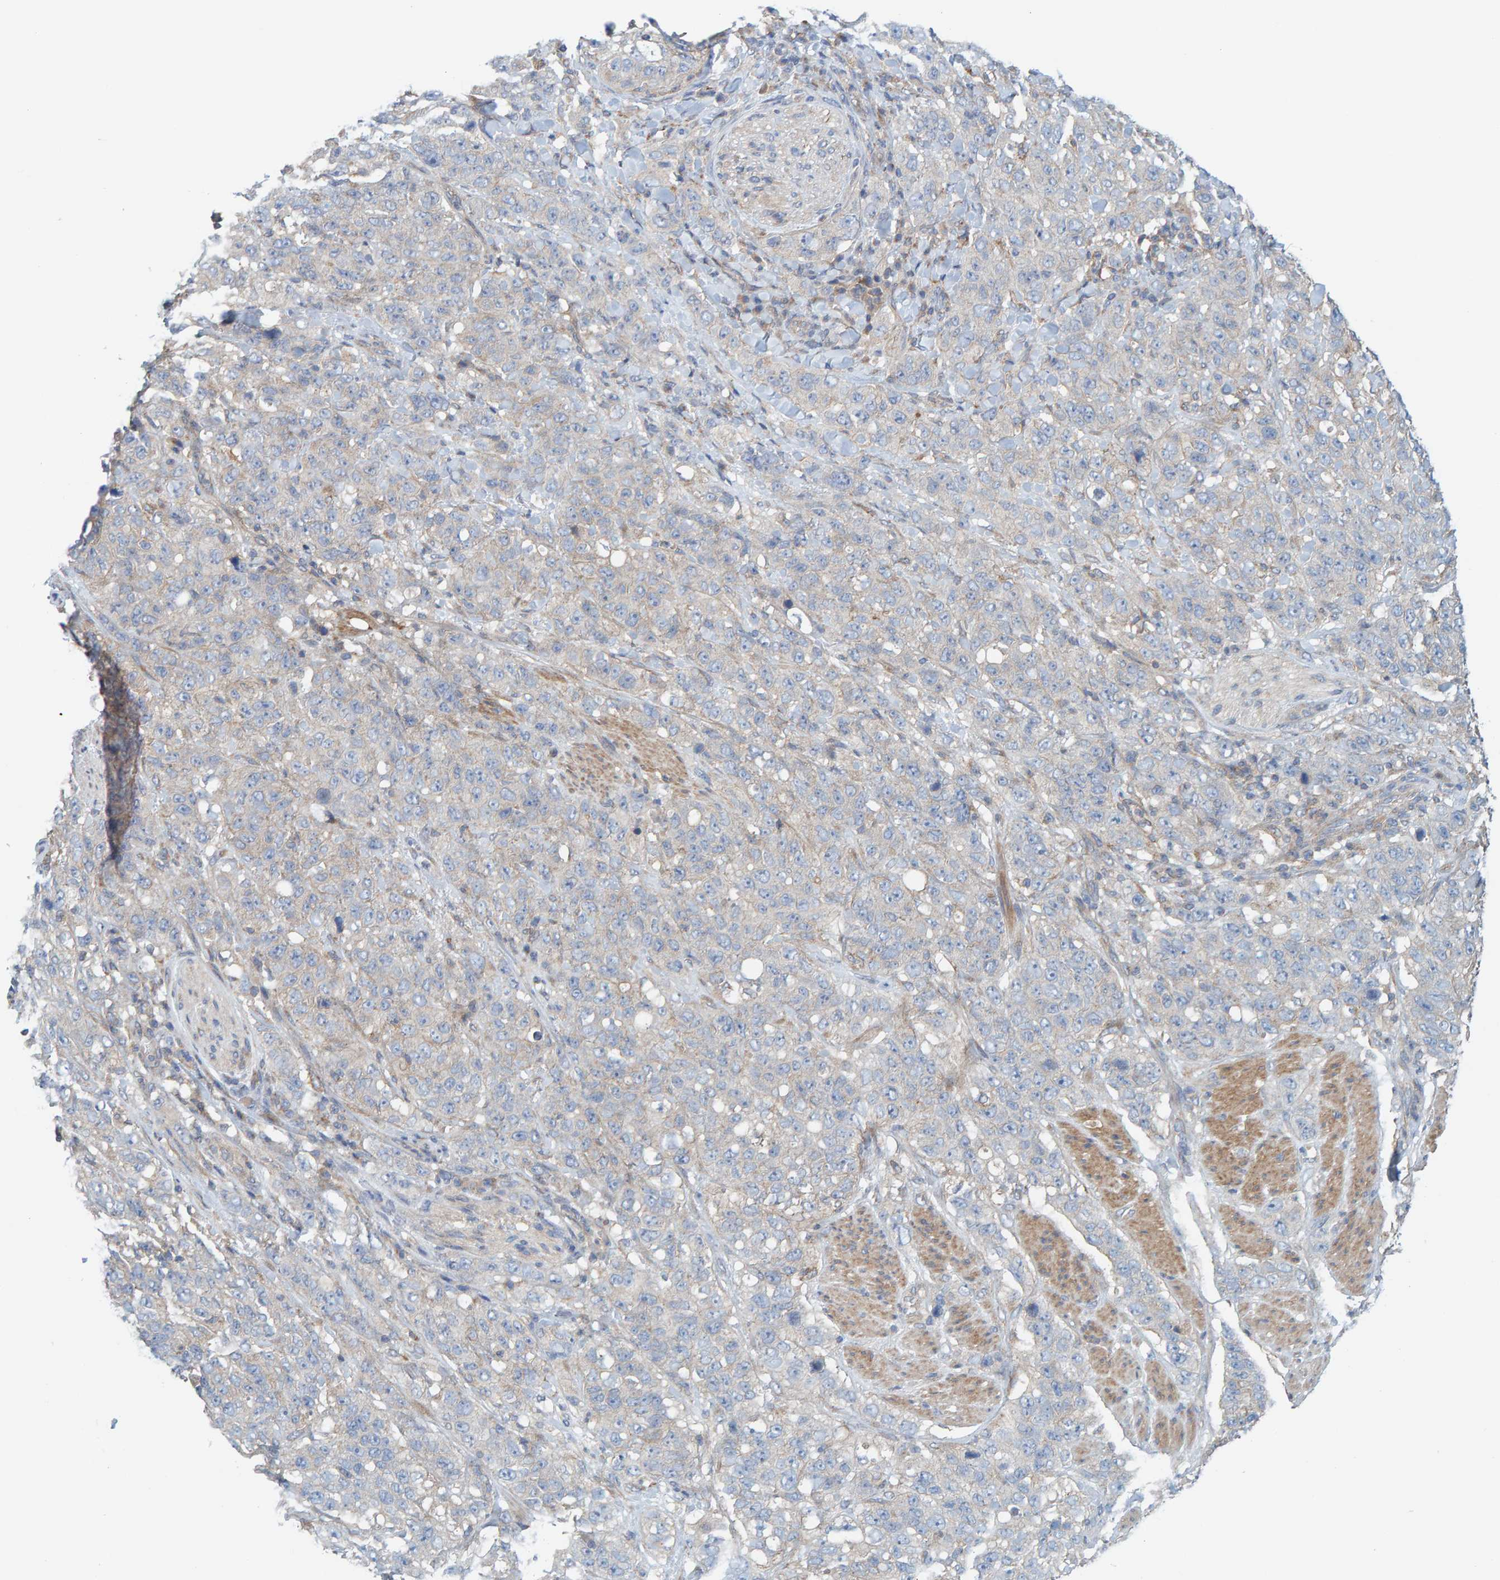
{"staining": {"intensity": "weak", "quantity": "<25%", "location": "cytoplasmic/membranous"}, "tissue": "stomach cancer", "cell_type": "Tumor cells", "image_type": "cancer", "snomed": [{"axis": "morphology", "description": "Adenocarcinoma, NOS"}, {"axis": "topography", "description": "Stomach"}], "caption": "Protein analysis of stomach cancer (adenocarcinoma) shows no significant expression in tumor cells.", "gene": "UBAP1", "patient": {"sex": "male", "age": 48}}